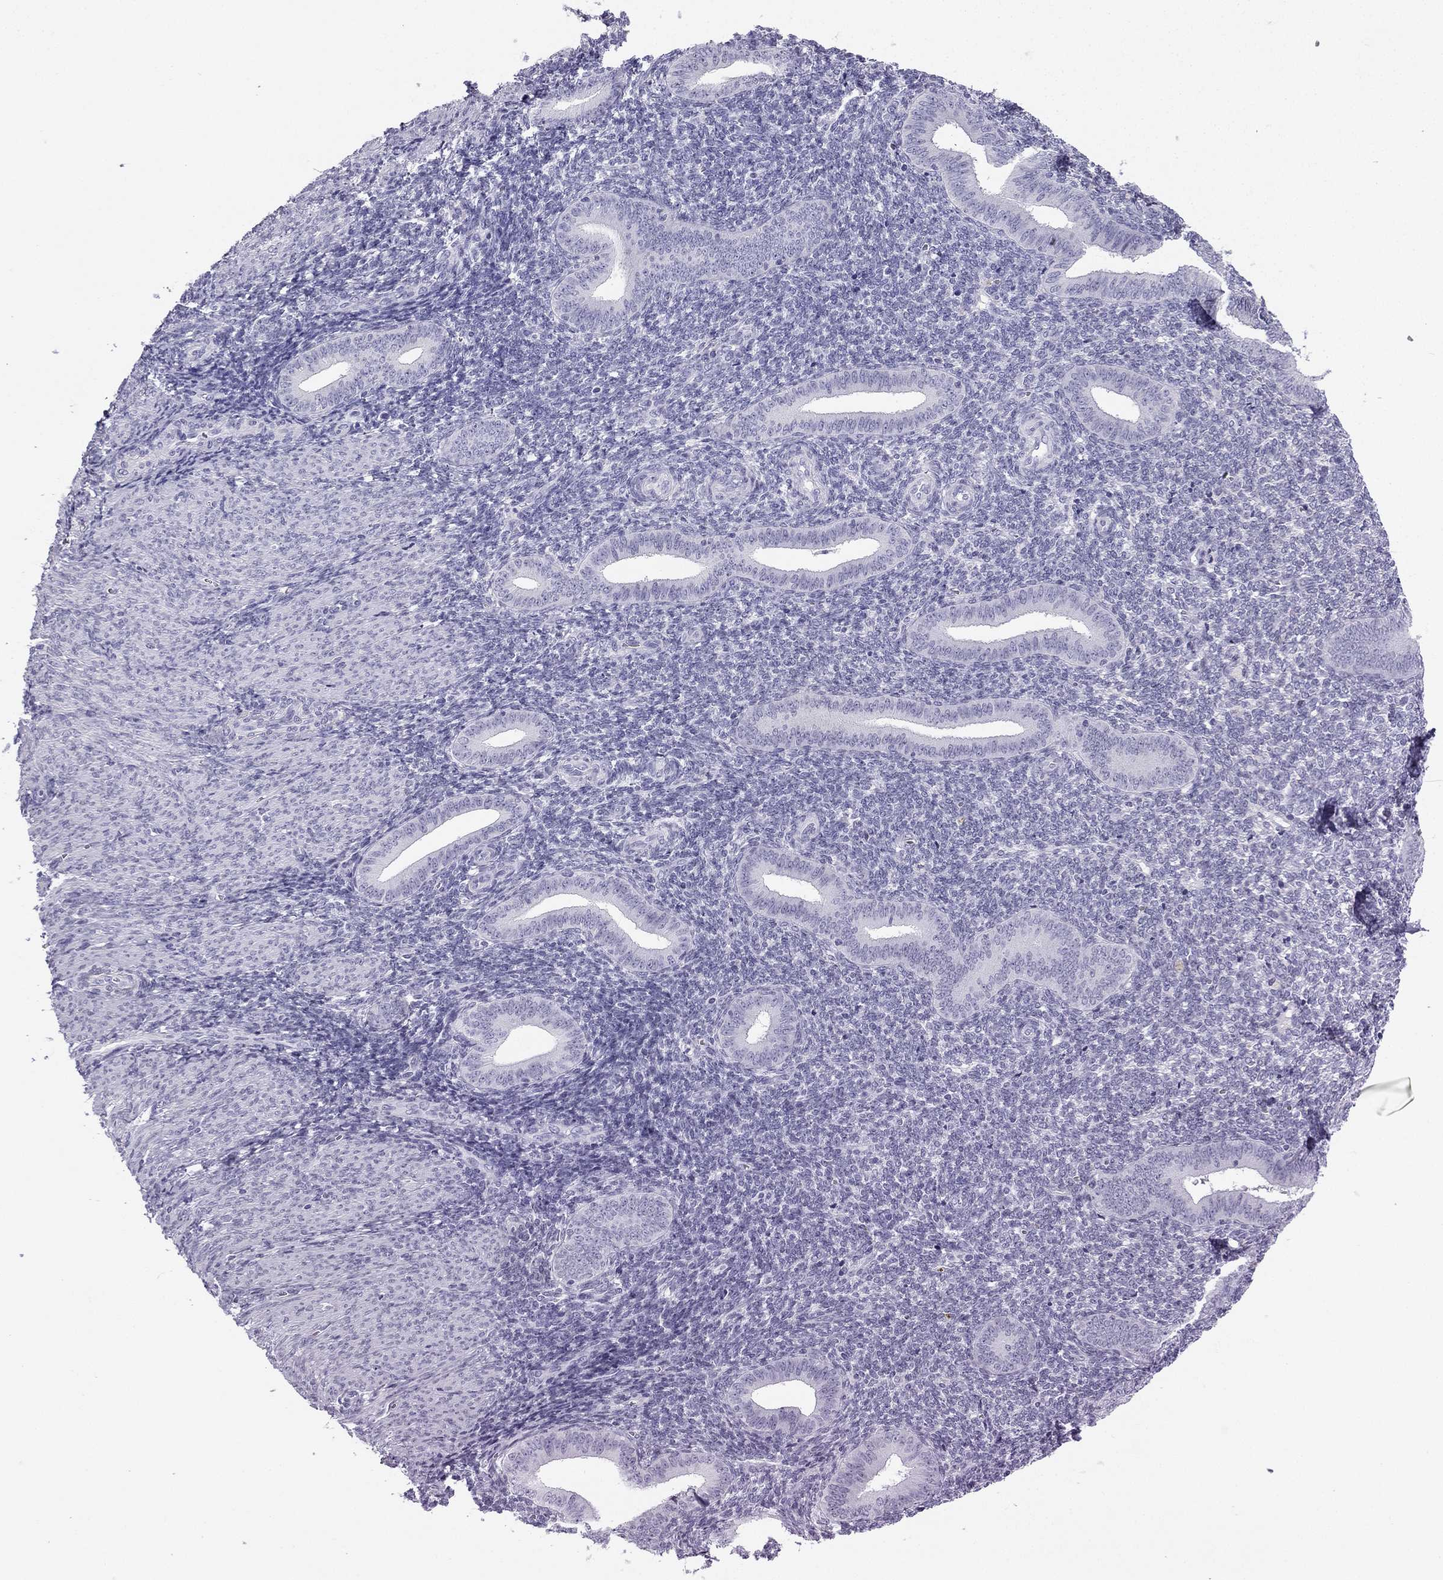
{"staining": {"intensity": "negative", "quantity": "none", "location": "none"}, "tissue": "endometrium", "cell_type": "Cells in endometrial stroma", "image_type": "normal", "snomed": [{"axis": "morphology", "description": "Normal tissue, NOS"}, {"axis": "topography", "description": "Endometrium"}], "caption": "The photomicrograph displays no staining of cells in endometrial stroma in benign endometrium. (DAB (3,3'-diaminobenzidine) immunohistochemistry (IHC), high magnification).", "gene": "NPTX1", "patient": {"sex": "female", "age": 25}}